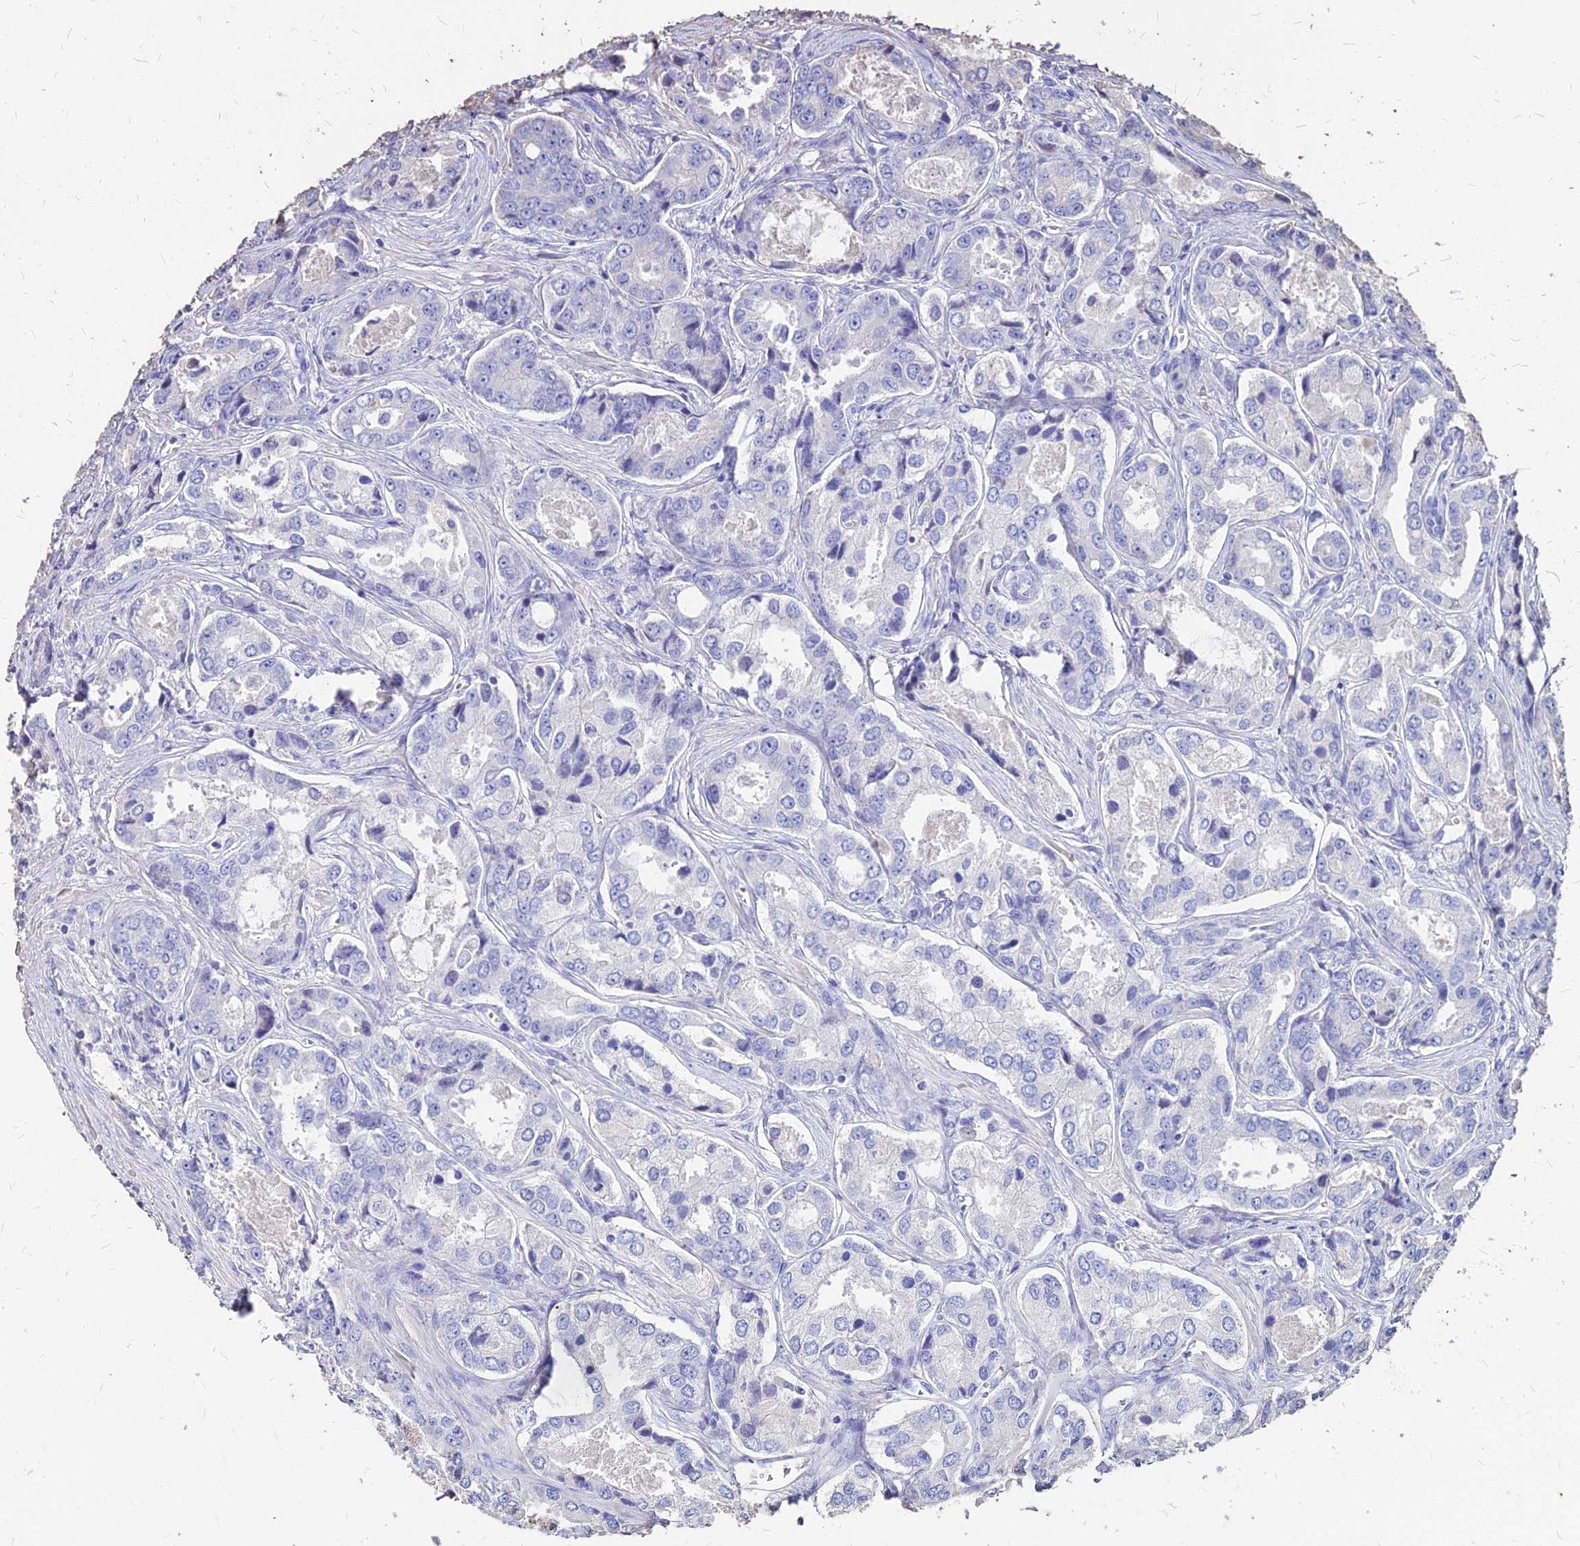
{"staining": {"intensity": "negative", "quantity": "none", "location": "none"}, "tissue": "prostate cancer", "cell_type": "Tumor cells", "image_type": "cancer", "snomed": [{"axis": "morphology", "description": "Adenocarcinoma, Low grade"}, {"axis": "topography", "description": "Prostate"}], "caption": "This is an immunohistochemistry photomicrograph of human prostate cancer. There is no expression in tumor cells.", "gene": "NME5", "patient": {"sex": "male", "age": 68}}